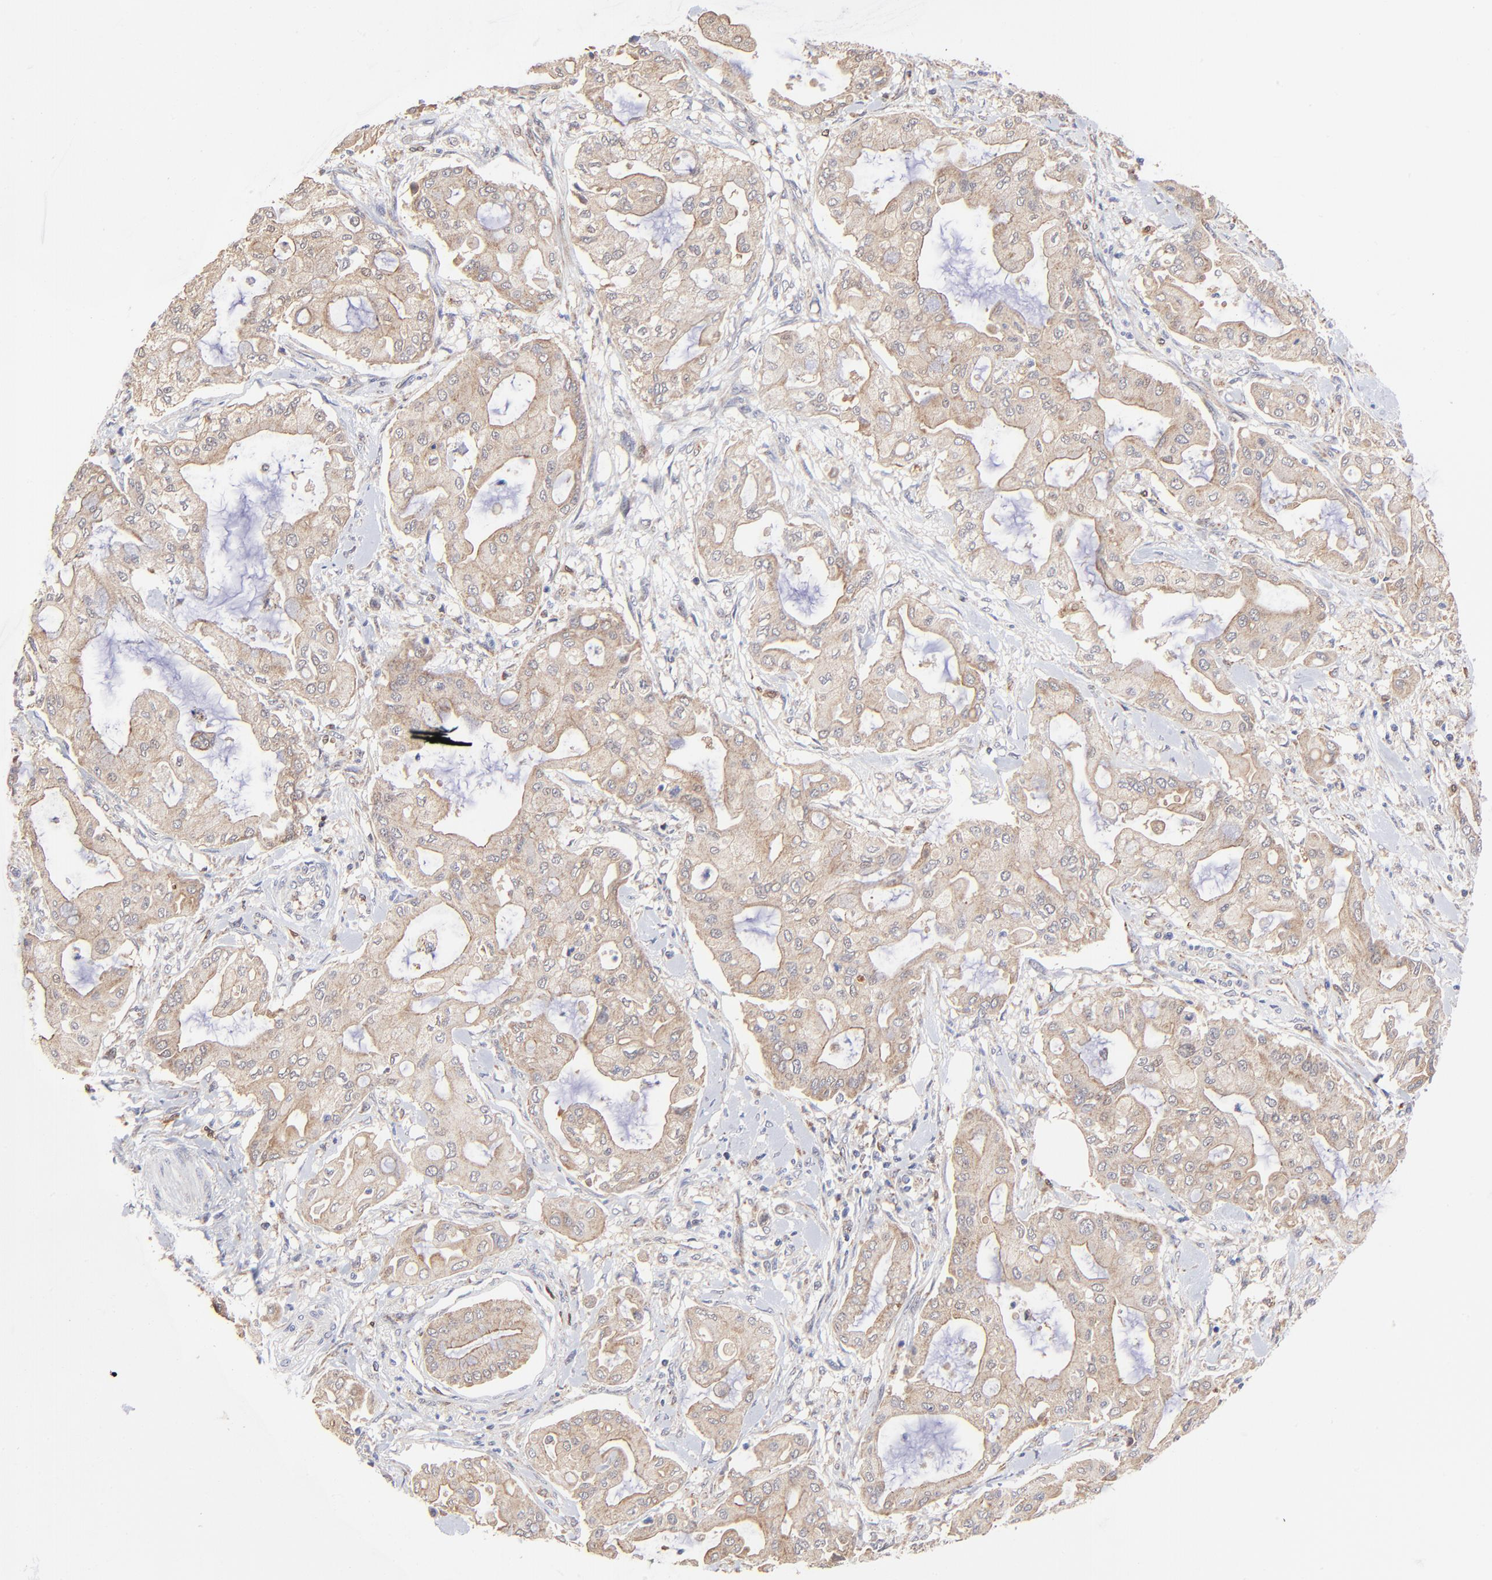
{"staining": {"intensity": "moderate", "quantity": "25%-75%", "location": "cytoplasmic/membranous"}, "tissue": "pancreatic cancer", "cell_type": "Tumor cells", "image_type": "cancer", "snomed": [{"axis": "morphology", "description": "Adenocarcinoma, NOS"}, {"axis": "morphology", "description": "Adenocarcinoma, metastatic, NOS"}, {"axis": "topography", "description": "Lymph node"}, {"axis": "topography", "description": "Pancreas"}, {"axis": "topography", "description": "Duodenum"}], "caption": "This histopathology image exhibits immunohistochemistry (IHC) staining of human pancreatic cancer (adenocarcinoma), with medium moderate cytoplasmic/membranous staining in approximately 25%-75% of tumor cells.", "gene": "FBXL12", "patient": {"sex": "female", "age": 64}}